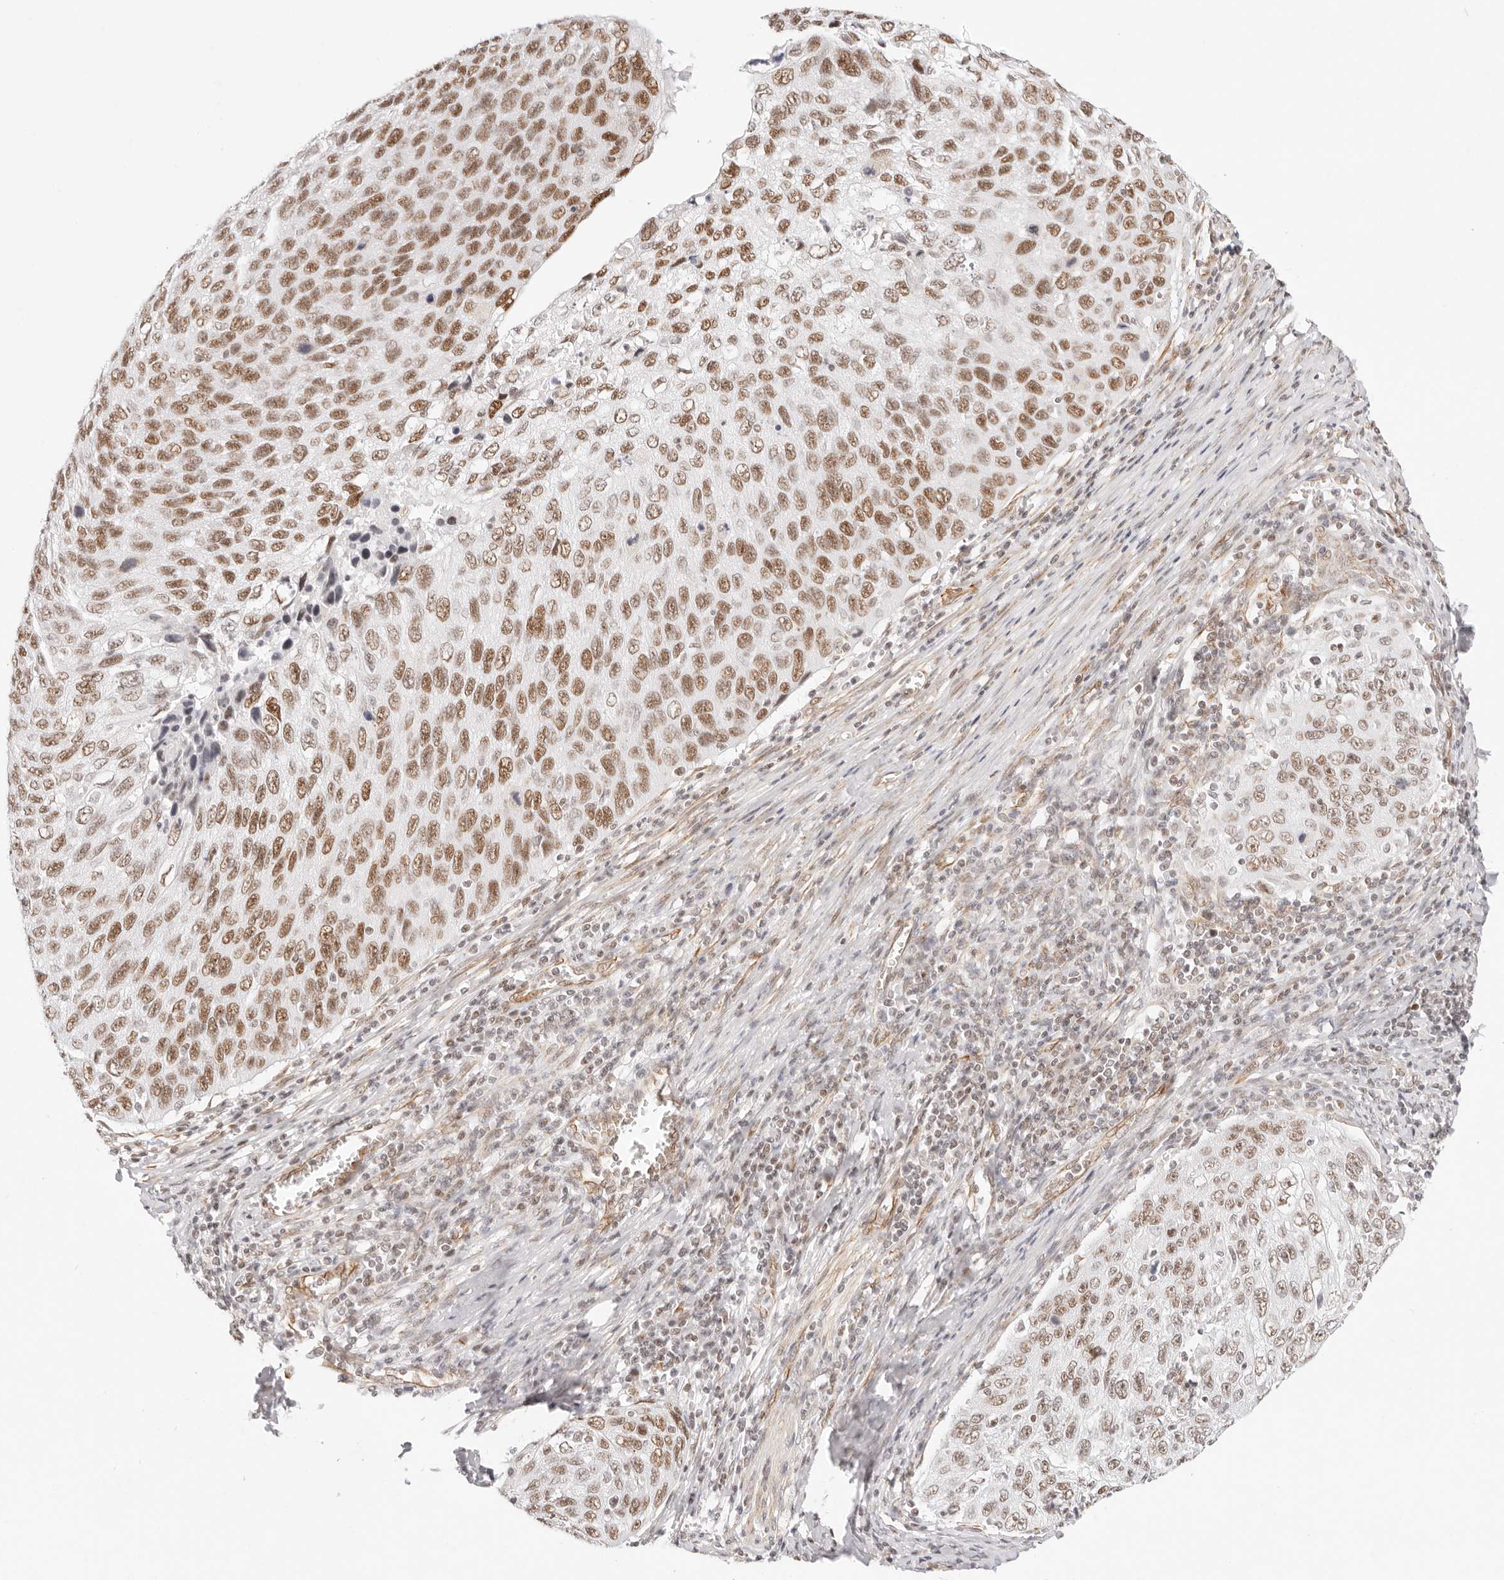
{"staining": {"intensity": "moderate", "quantity": ">75%", "location": "nuclear"}, "tissue": "cervical cancer", "cell_type": "Tumor cells", "image_type": "cancer", "snomed": [{"axis": "morphology", "description": "Squamous cell carcinoma, NOS"}, {"axis": "topography", "description": "Cervix"}], "caption": "A medium amount of moderate nuclear staining is appreciated in about >75% of tumor cells in cervical cancer (squamous cell carcinoma) tissue. (IHC, brightfield microscopy, high magnification).", "gene": "ZC3H11A", "patient": {"sex": "female", "age": 53}}